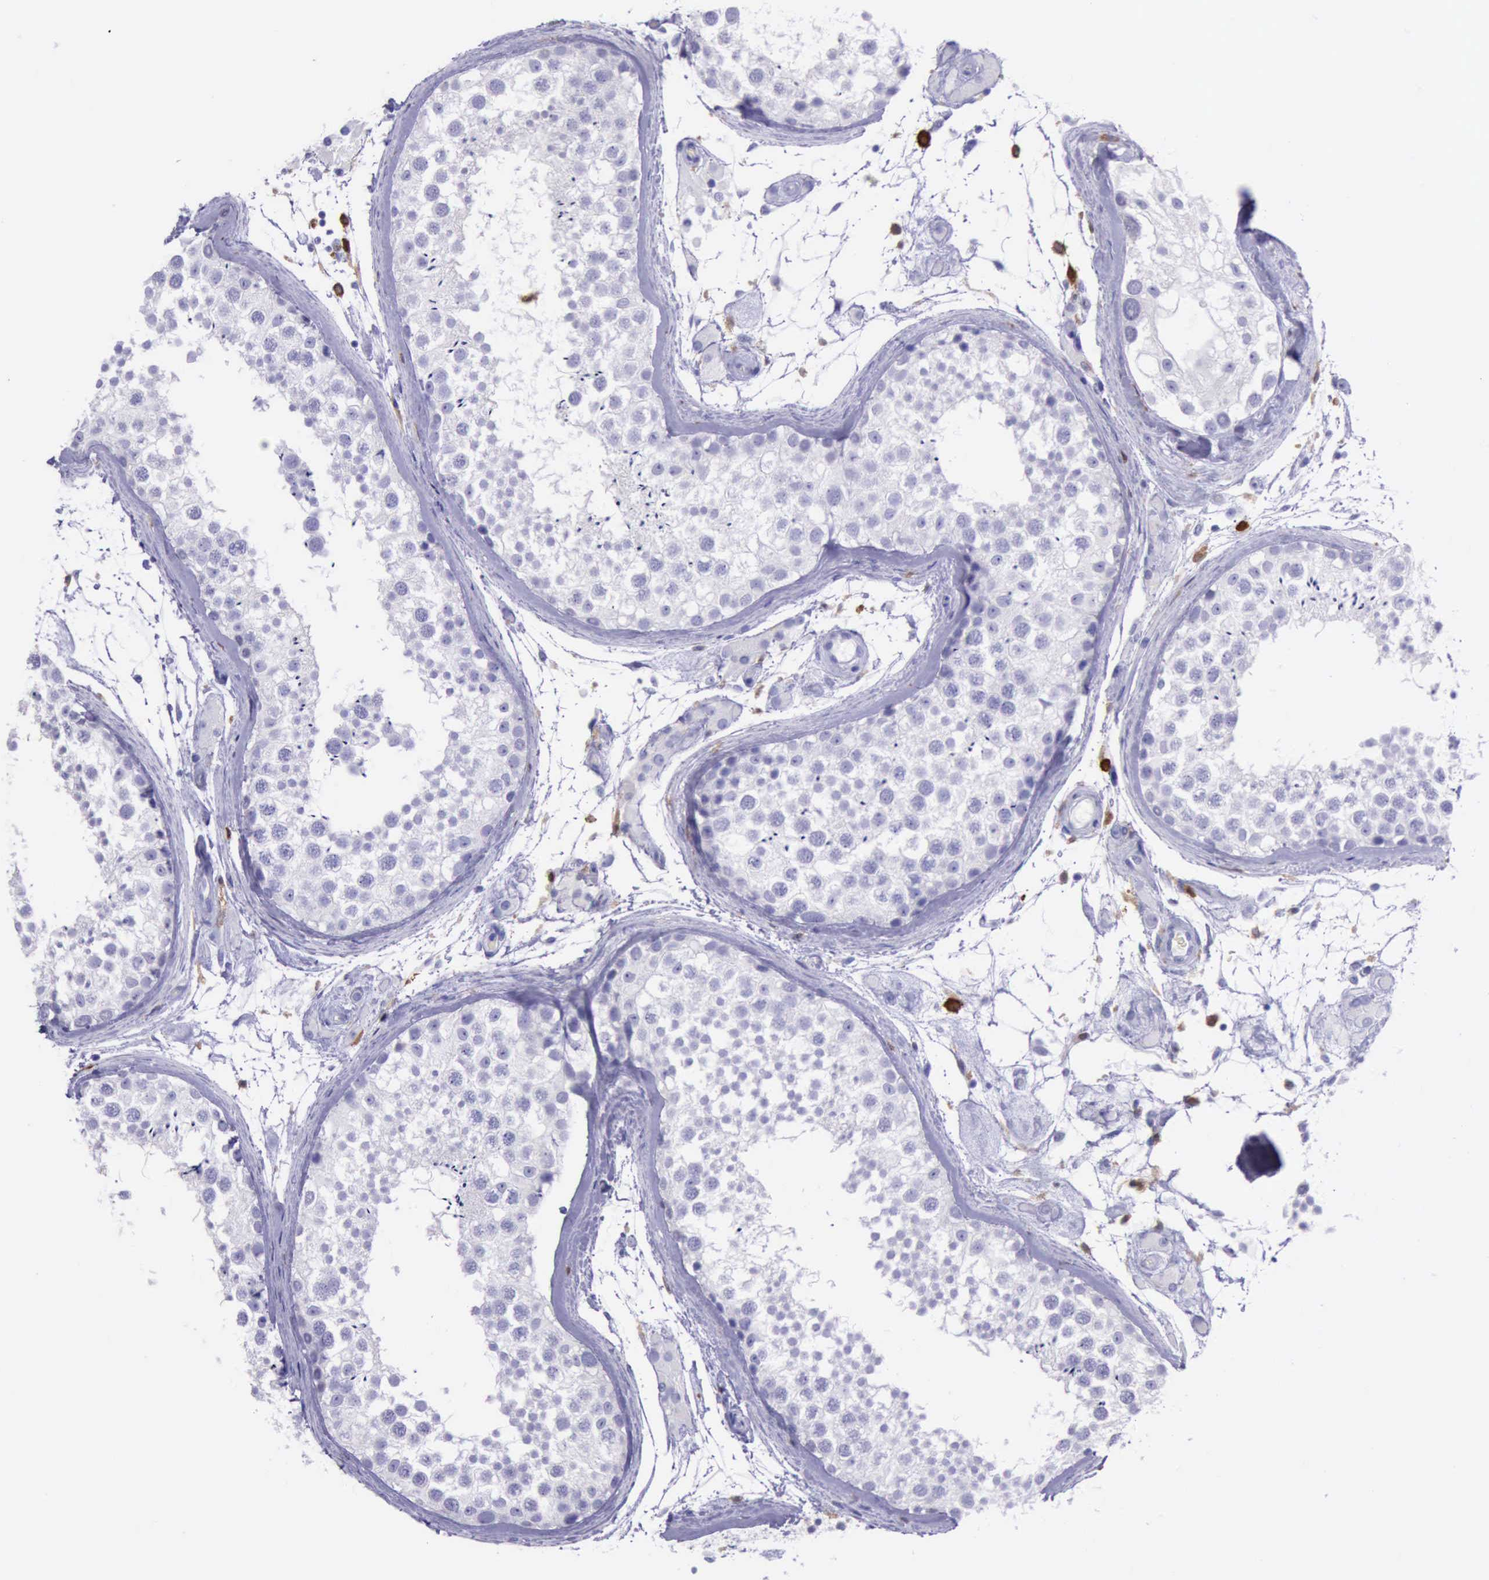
{"staining": {"intensity": "negative", "quantity": "none", "location": "none"}, "tissue": "testis", "cell_type": "Cells in seminiferous ducts", "image_type": "normal", "snomed": [{"axis": "morphology", "description": "Normal tissue, NOS"}, {"axis": "topography", "description": "Testis"}], "caption": "Immunohistochemistry of benign human testis displays no expression in cells in seminiferous ducts.", "gene": "BTK", "patient": {"sex": "male", "age": 46}}